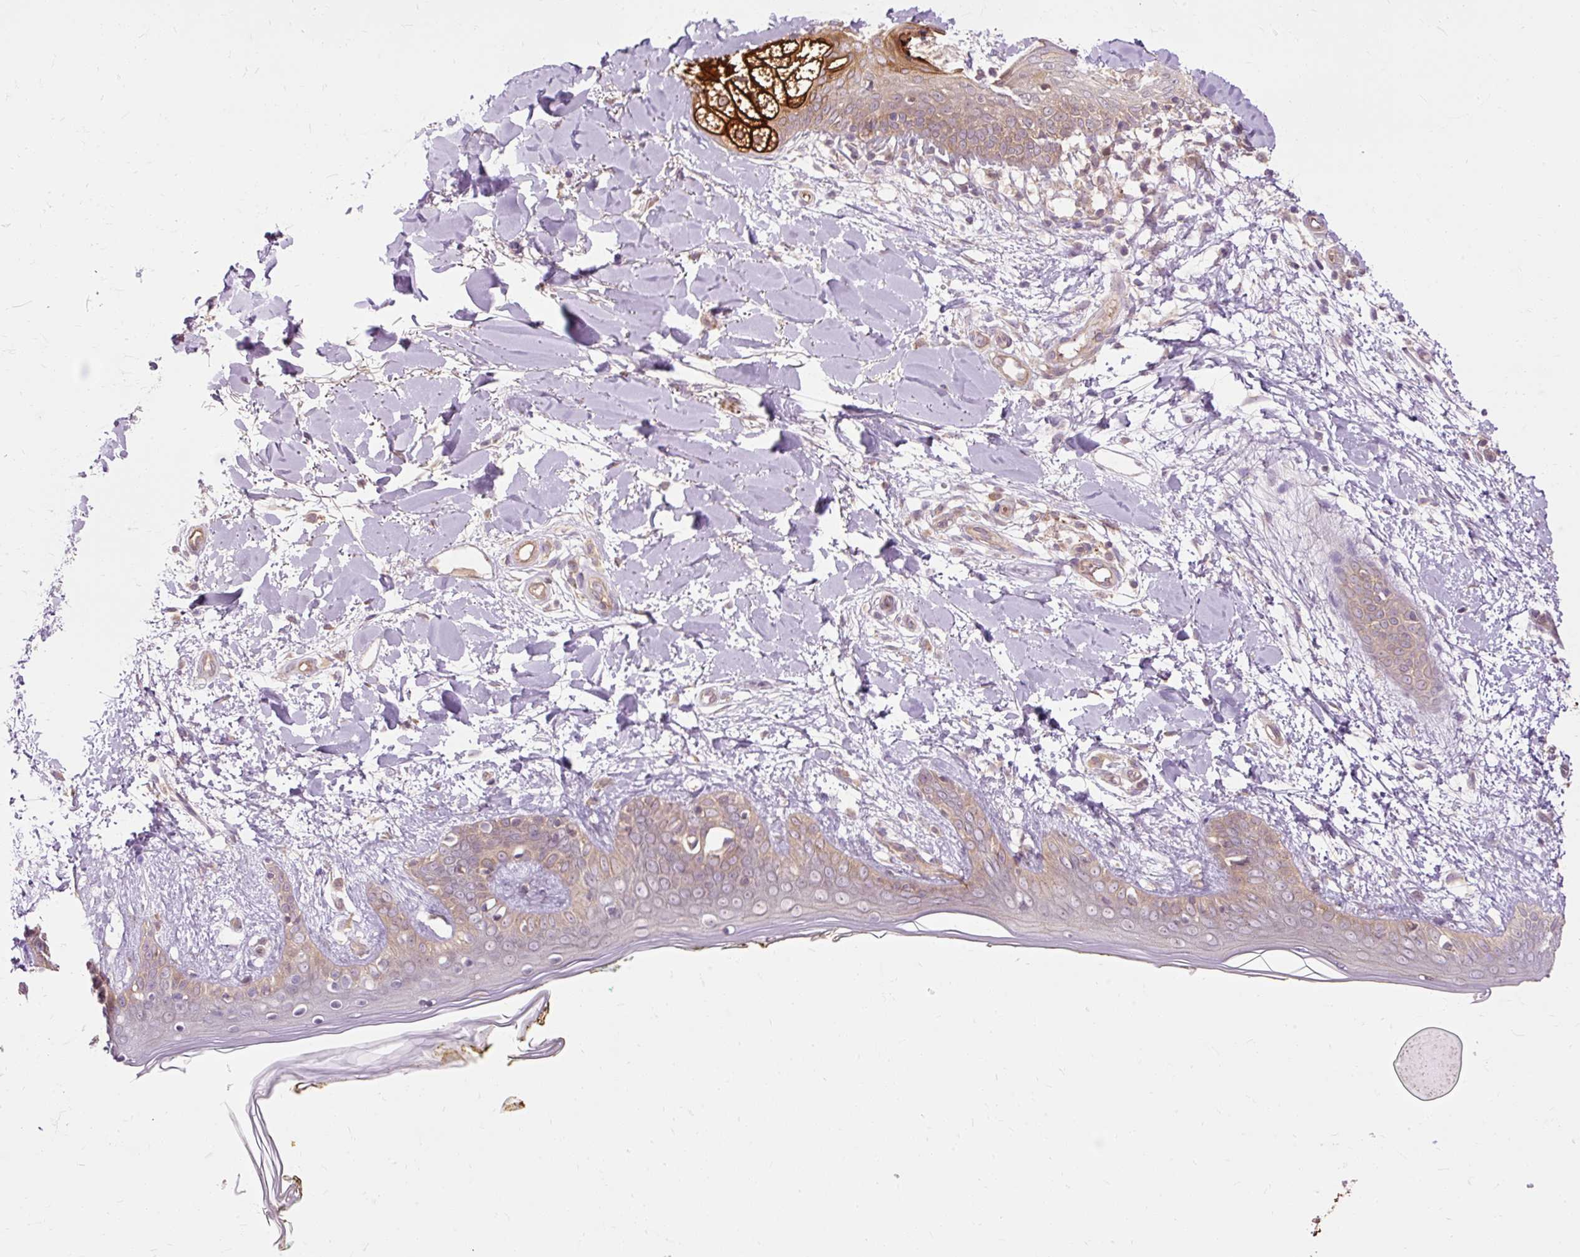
{"staining": {"intensity": "negative", "quantity": "none", "location": "none"}, "tissue": "skin", "cell_type": "Fibroblasts", "image_type": "normal", "snomed": [{"axis": "morphology", "description": "Normal tissue, NOS"}, {"axis": "topography", "description": "Skin"}], "caption": "This histopathology image is of benign skin stained with immunohistochemistry (IHC) to label a protein in brown with the nuclei are counter-stained blue. There is no expression in fibroblasts. (DAB IHC visualized using brightfield microscopy, high magnification).", "gene": "RIPOR3", "patient": {"sex": "female", "age": 34}}